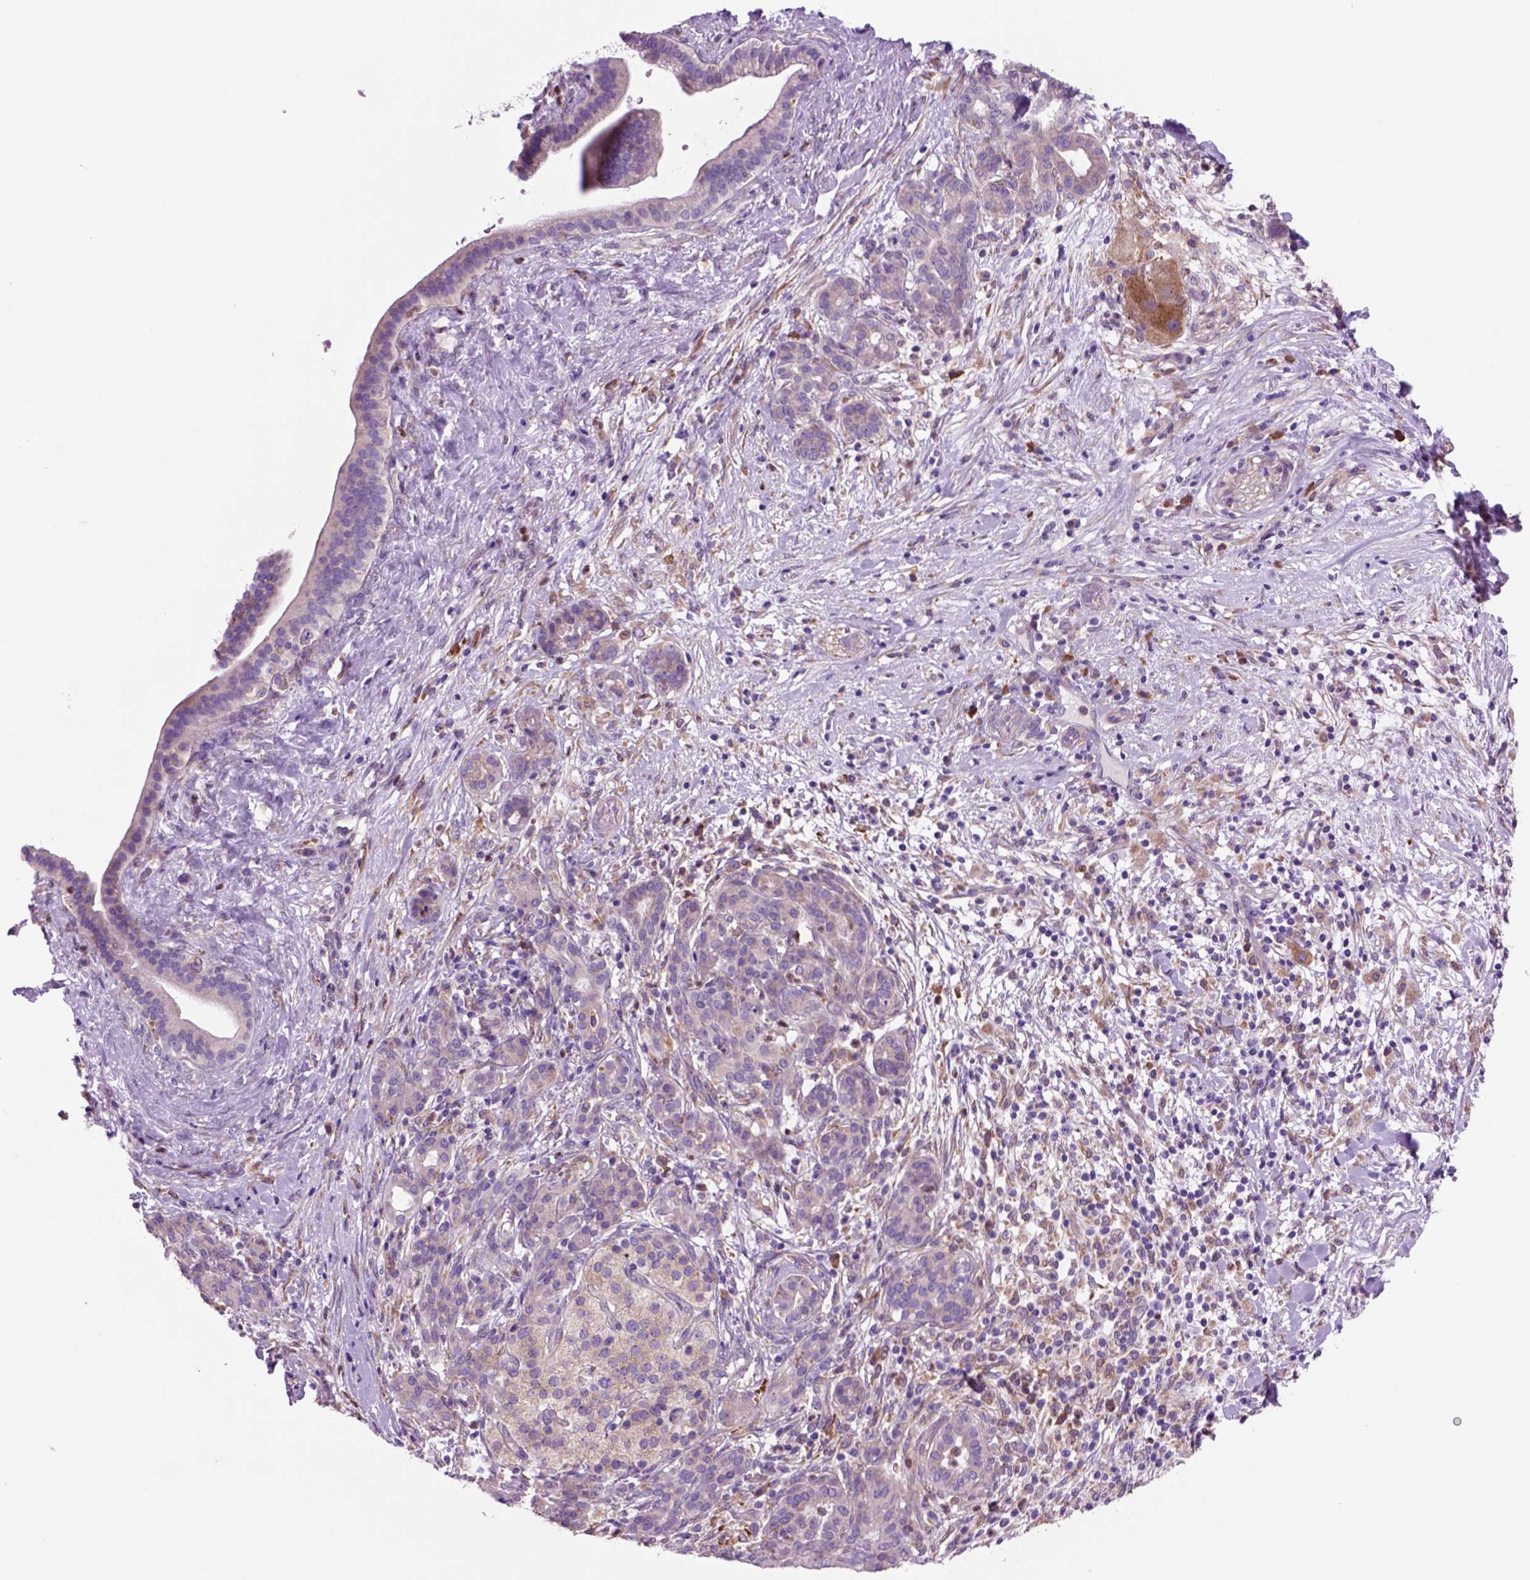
{"staining": {"intensity": "negative", "quantity": "none", "location": "none"}, "tissue": "pancreatic cancer", "cell_type": "Tumor cells", "image_type": "cancer", "snomed": [{"axis": "morphology", "description": "Adenocarcinoma, NOS"}, {"axis": "topography", "description": "Pancreas"}], "caption": "Tumor cells are negative for protein expression in human adenocarcinoma (pancreatic).", "gene": "PIAS3", "patient": {"sex": "male", "age": 44}}